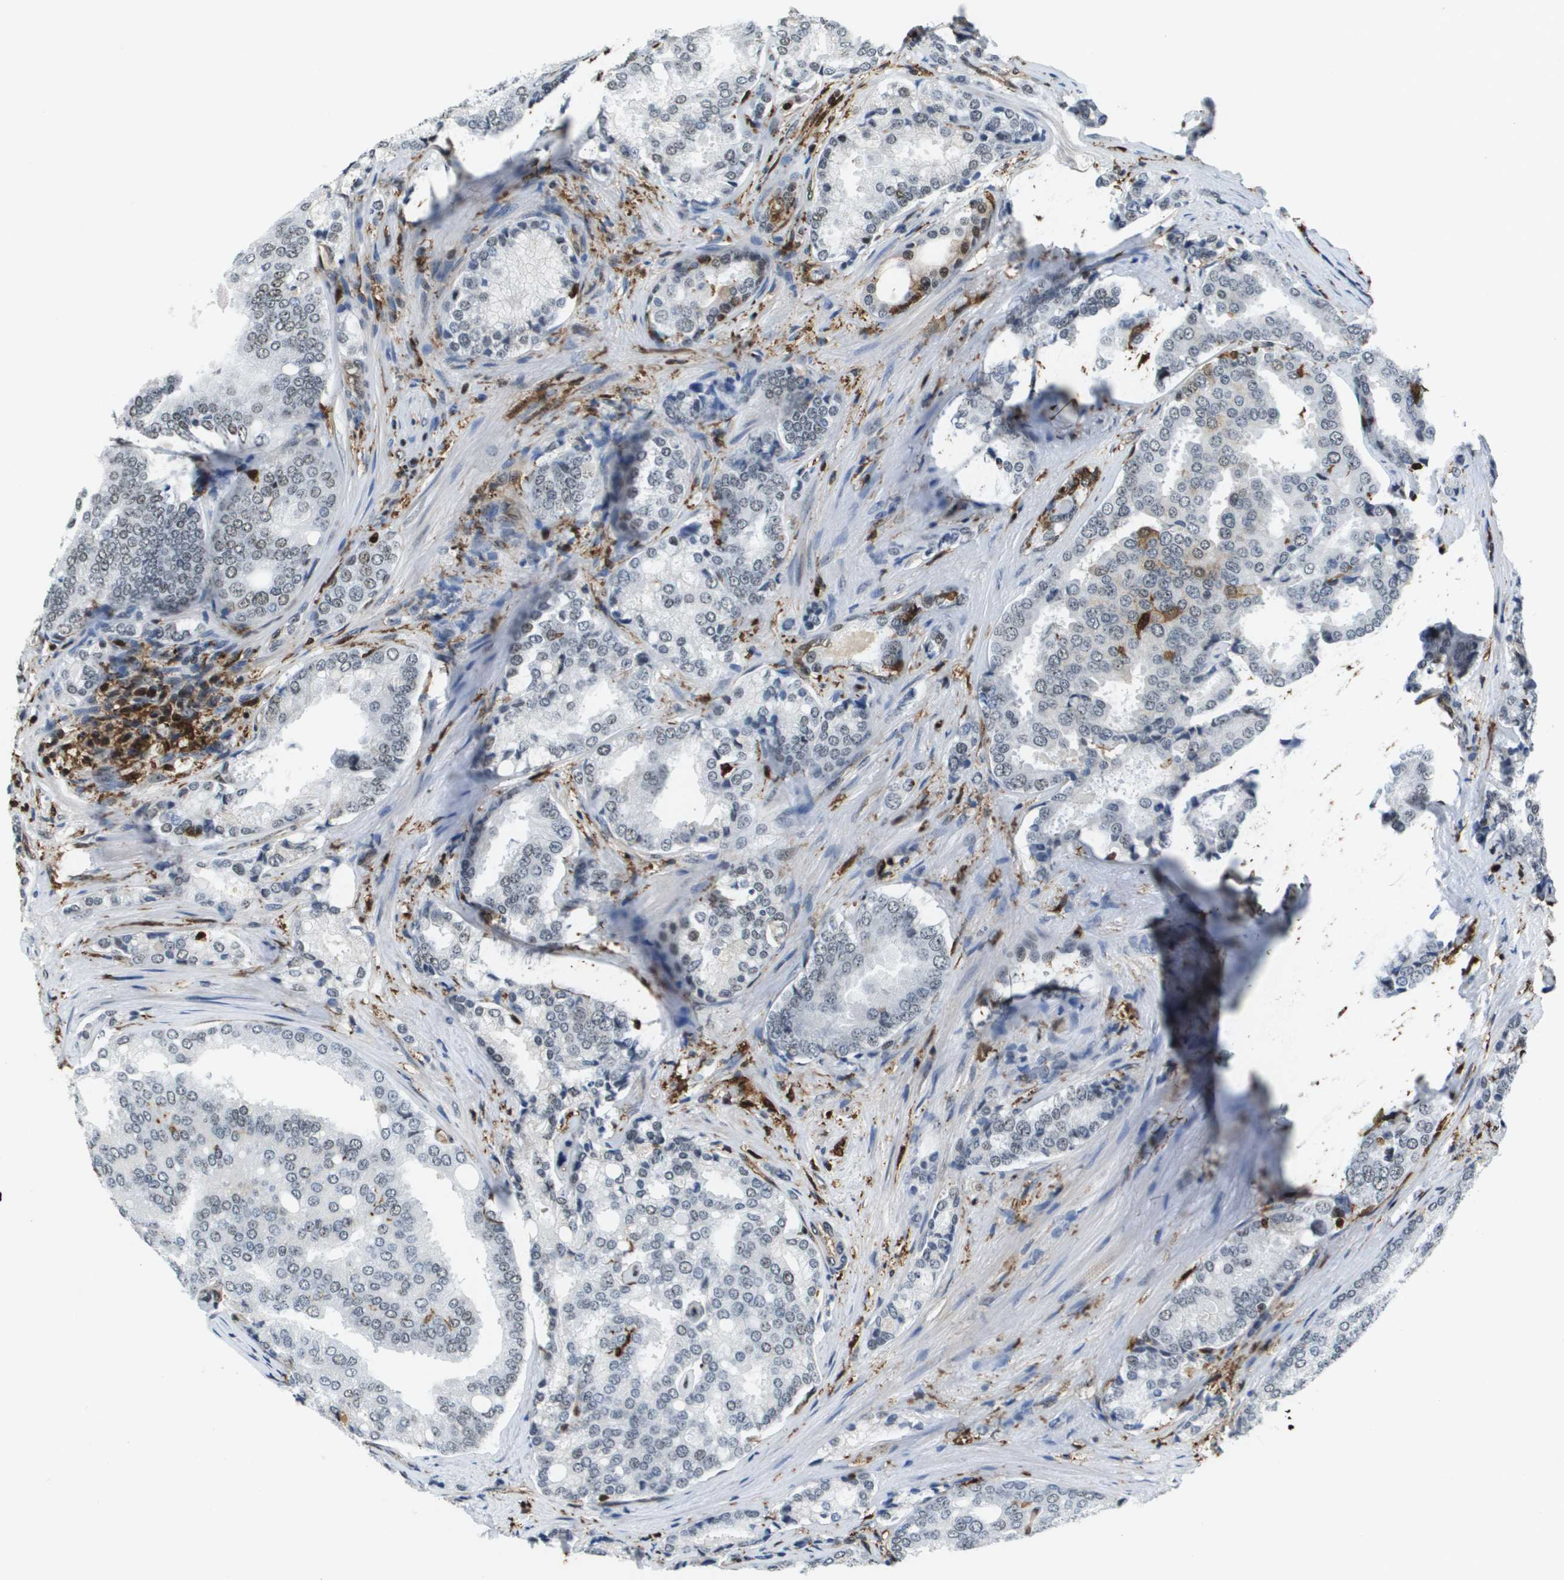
{"staining": {"intensity": "weak", "quantity": "<25%", "location": "nuclear"}, "tissue": "prostate cancer", "cell_type": "Tumor cells", "image_type": "cancer", "snomed": [{"axis": "morphology", "description": "Adenocarcinoma, High grade"}, {"axis": "topography", "description": "Prostate"}], "caption": "This is a photomicrograph of IHC staining of adenocarcinoma (high-grade) (prostate), which shows no positivity in tumor cells. (Stains: DAB immunohistochemistry with hematoxylin counter stain, Microscopy: brightfield microscopy at high magnification).", "gene": "EP400", "patient": {"sex": "male", "age": 50}}